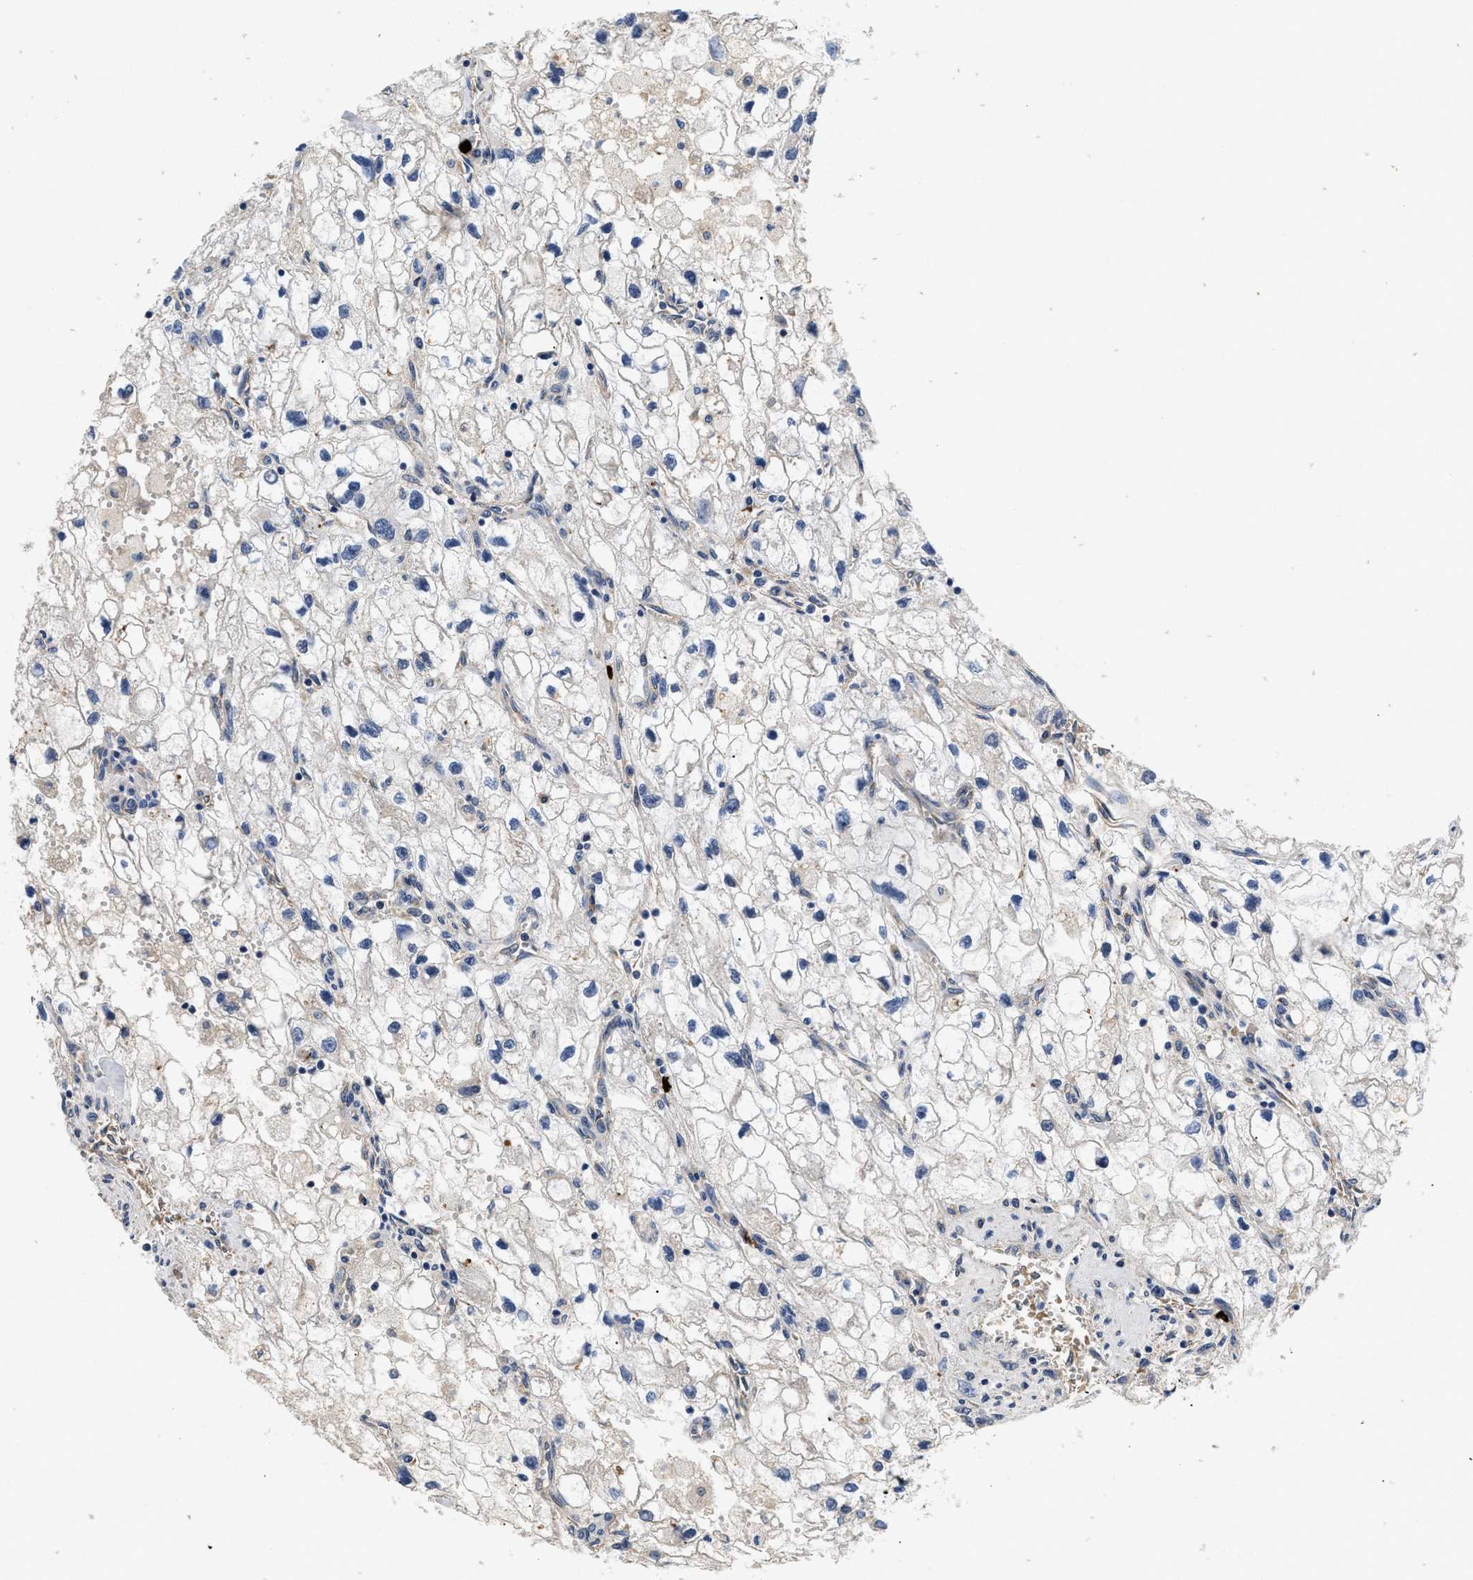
{"staining": {"intensity": "negative", "quantity": "none", "location": "none"}, "tissue": "renal cancer", "cell_type": "Tumor cells", "image_type": "cancer", "snomed": [{"axis": "morphology", "description": "Adenocarcinoma, NOS"}, {"axis": "topography", "description": "Kidney"}], "caption": "DAB (3,3'-diaminobenzidine) immunohistochemical staining of adenocarcinoma (renal) reveals no significant staining in tumor cells. (Immunohistochemistry, brightfield microscopy, high magnification).", "gene": "NME6", "patient": {"sex": "female", "age": 70}}